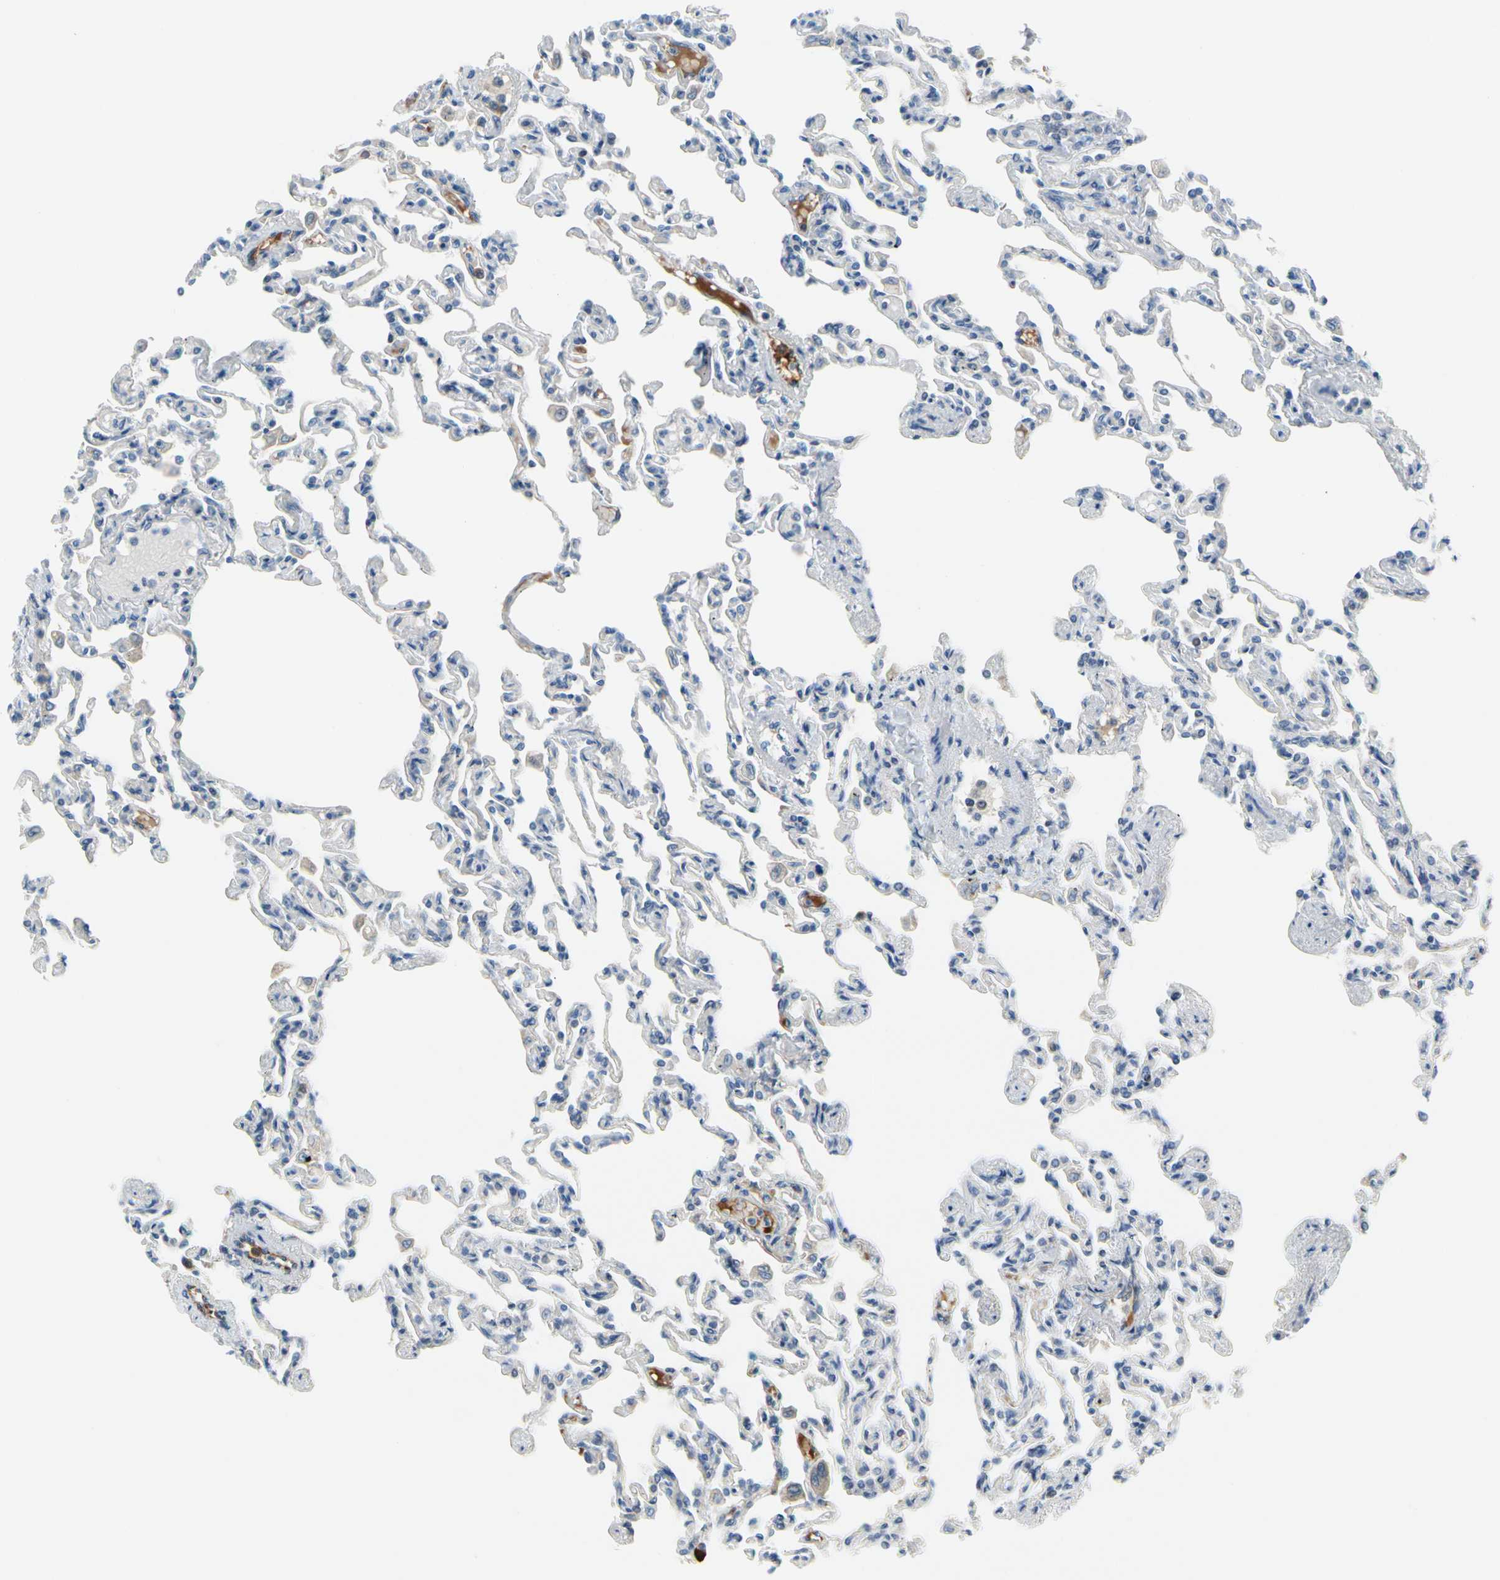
{"staining": {"intensity": "negative", "quantity": "none", "location": "none"}, "tissue": "lung", "cell_type": "Alveolar cells", "image_type": "normal", "snomed": [{"axis": "morphology", "description": "Normal tissue, NOS"}, {"axis": "topography", "description": "Lung"}], "caption": "IHC image of unremarkable lung stained for a protein (brown), which displays no staining in alveolar cells.", "gene": "CNDP1", "patient": {"sex": "male", "age": 21}}